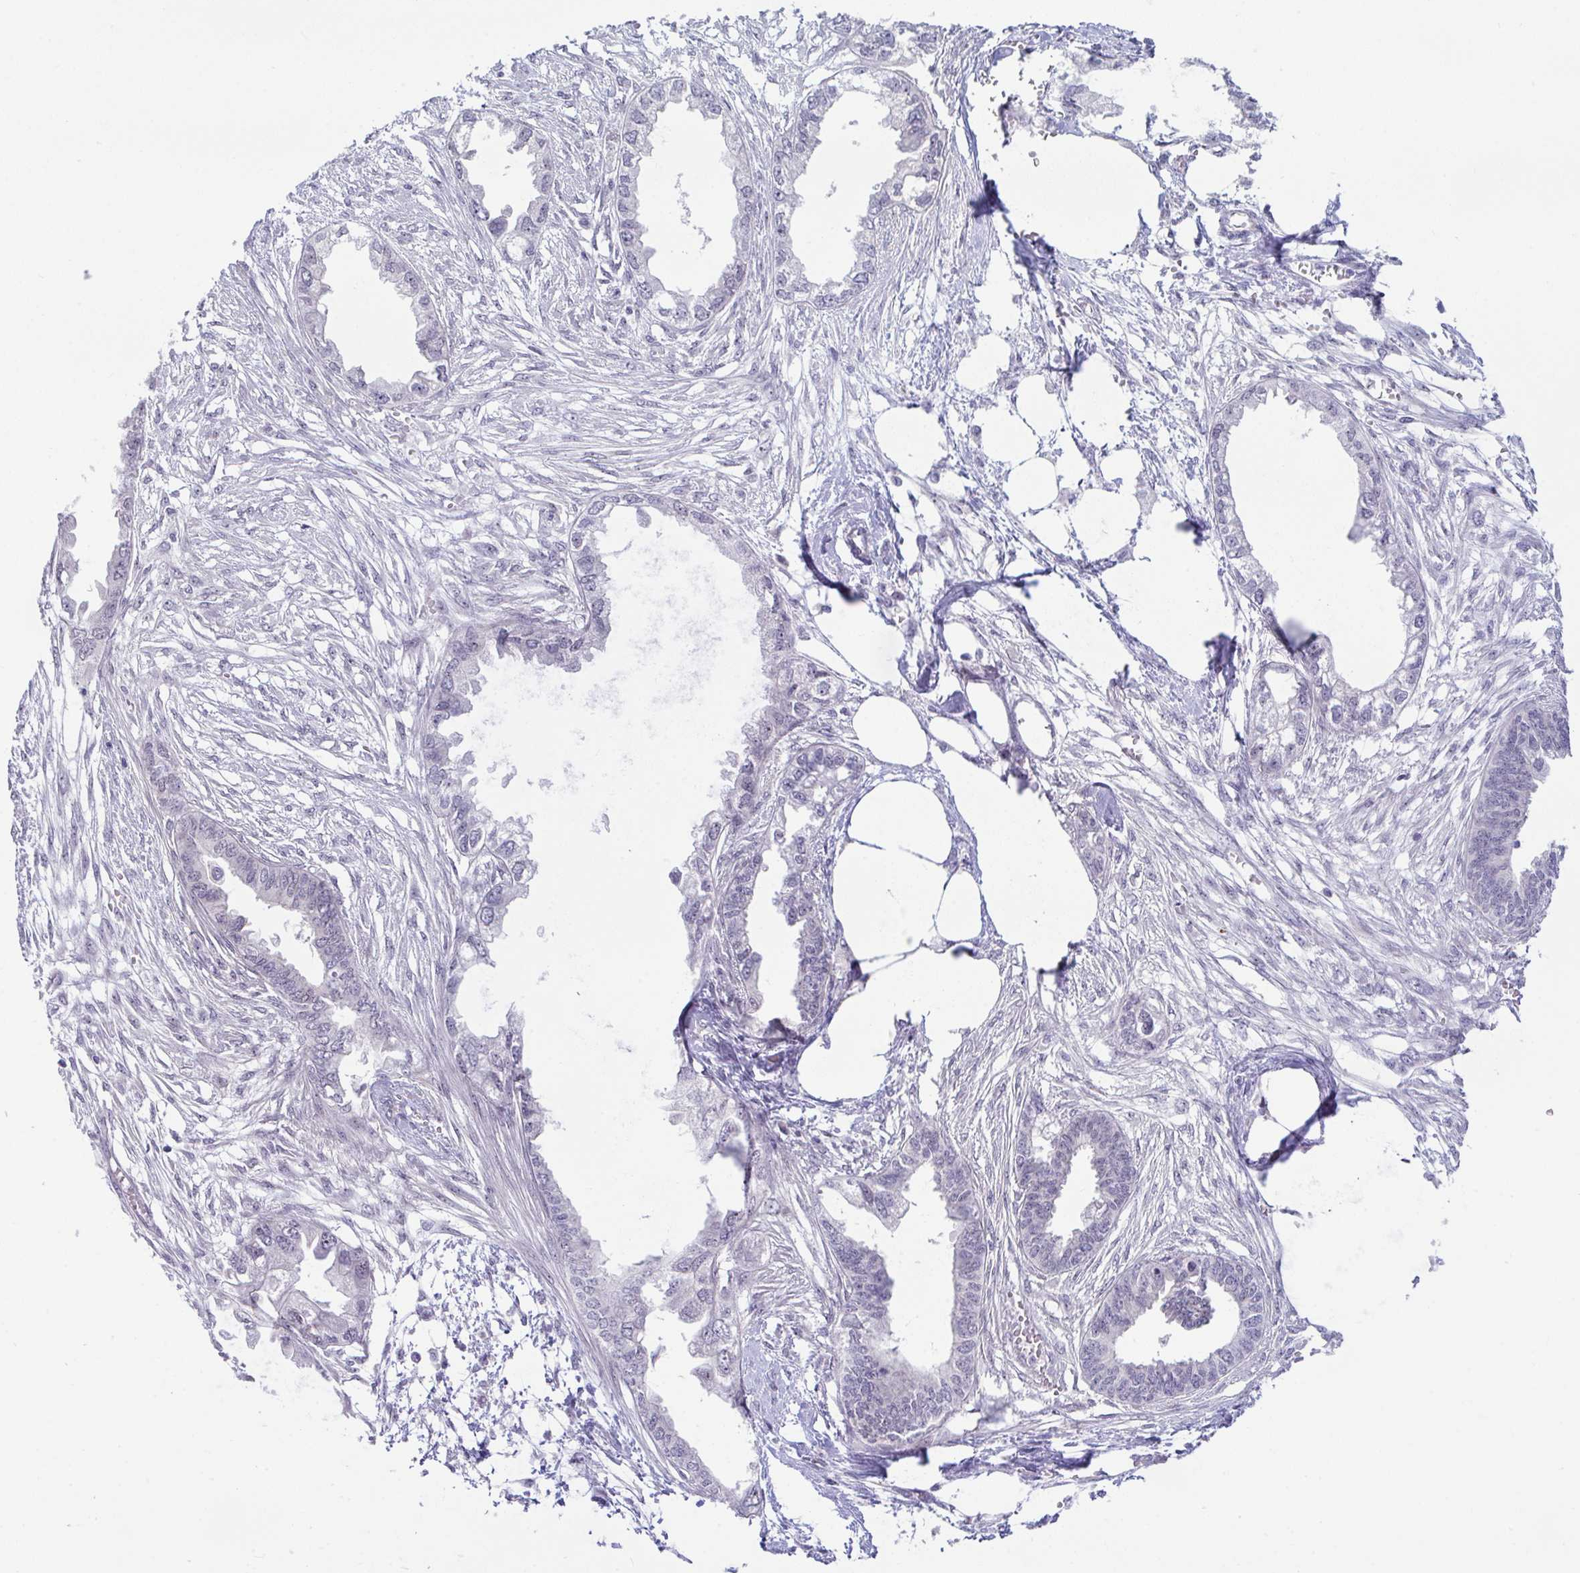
{"staining": {"intensity": "negative", "quantity": "none", "location": "none"}, "tissue": "endometrial cancer", "cell_type": "Tumor cells", "image_type": "cancer", "snomed": [{"axis": "morphology", "description": "Adenocarcinoma, NOS"}, {"axis": "morphology", "description": "Adenocarcinoma, metastatic, NOS"}, {"axis": "topography", "description": "Adipose tissue"}, {"axis": "topography", "description": "Endometrium"}], "caption": "This is an IHC image of metastatic adenocarcinoma (endometrial). There is no expression in tumor cells.", "gene": "USP35", "patient": {"sex": "female", "age": 67}}